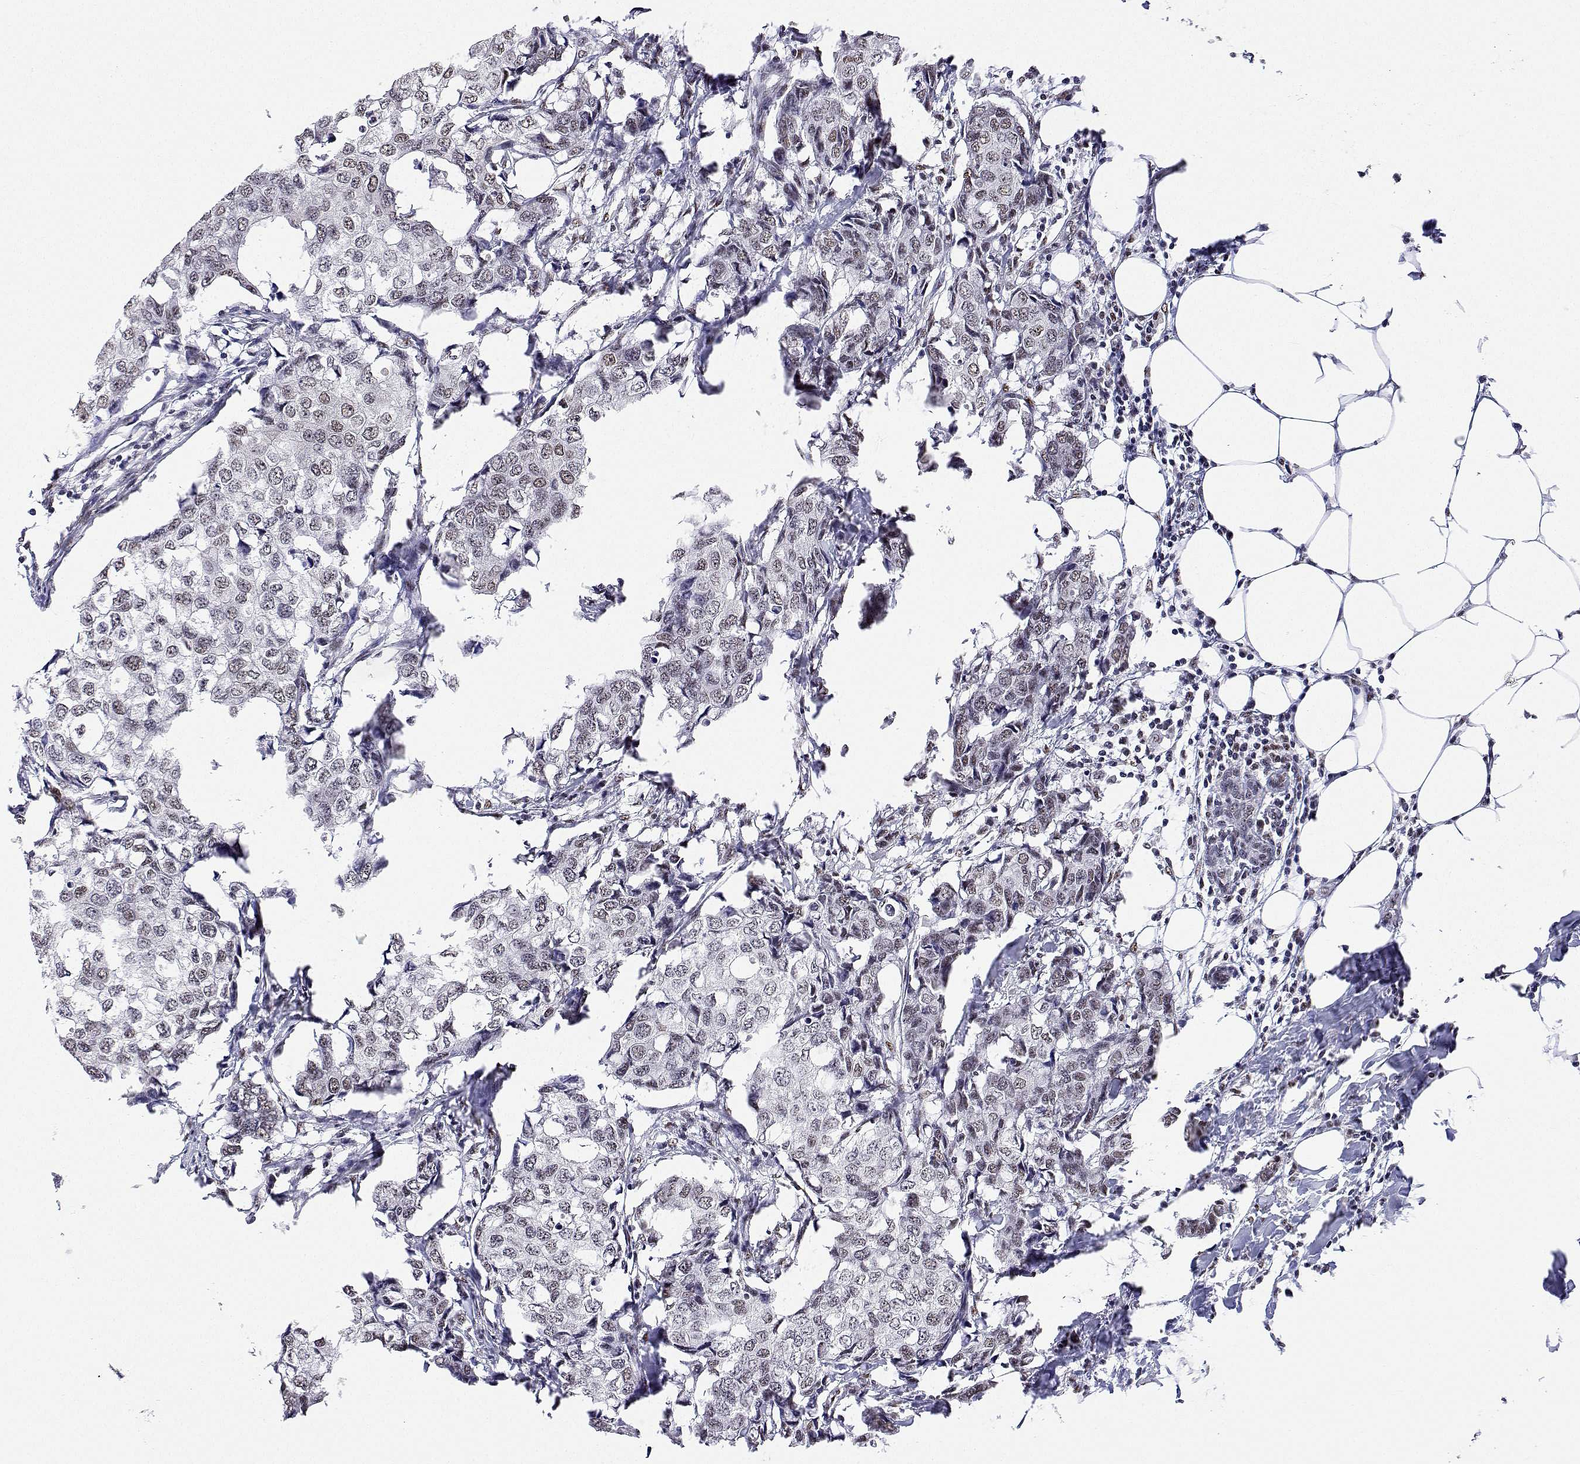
{"staining": {"intensity": "weak", "quantity": ">75%", "location": "nuclear"}, "tissue": "breast cancer", "cell_type": "Tumor cells", "image_type": "cancer", "snomed": [{"axis": "morphology", "description": "Duct carcinoma"}, {"axis": "topography", "description": "Breast"}], "caption": "Breast infiltrating ductal carcinoma stained with immunohistochemistry displays weak nuclear positivity in approximately >75% of tumor cells. (DAB IHC, brown staining for protein, blue staining for nuclei).", "gene": "ADAR", "patient": {"sex": "female", "age": 61}}